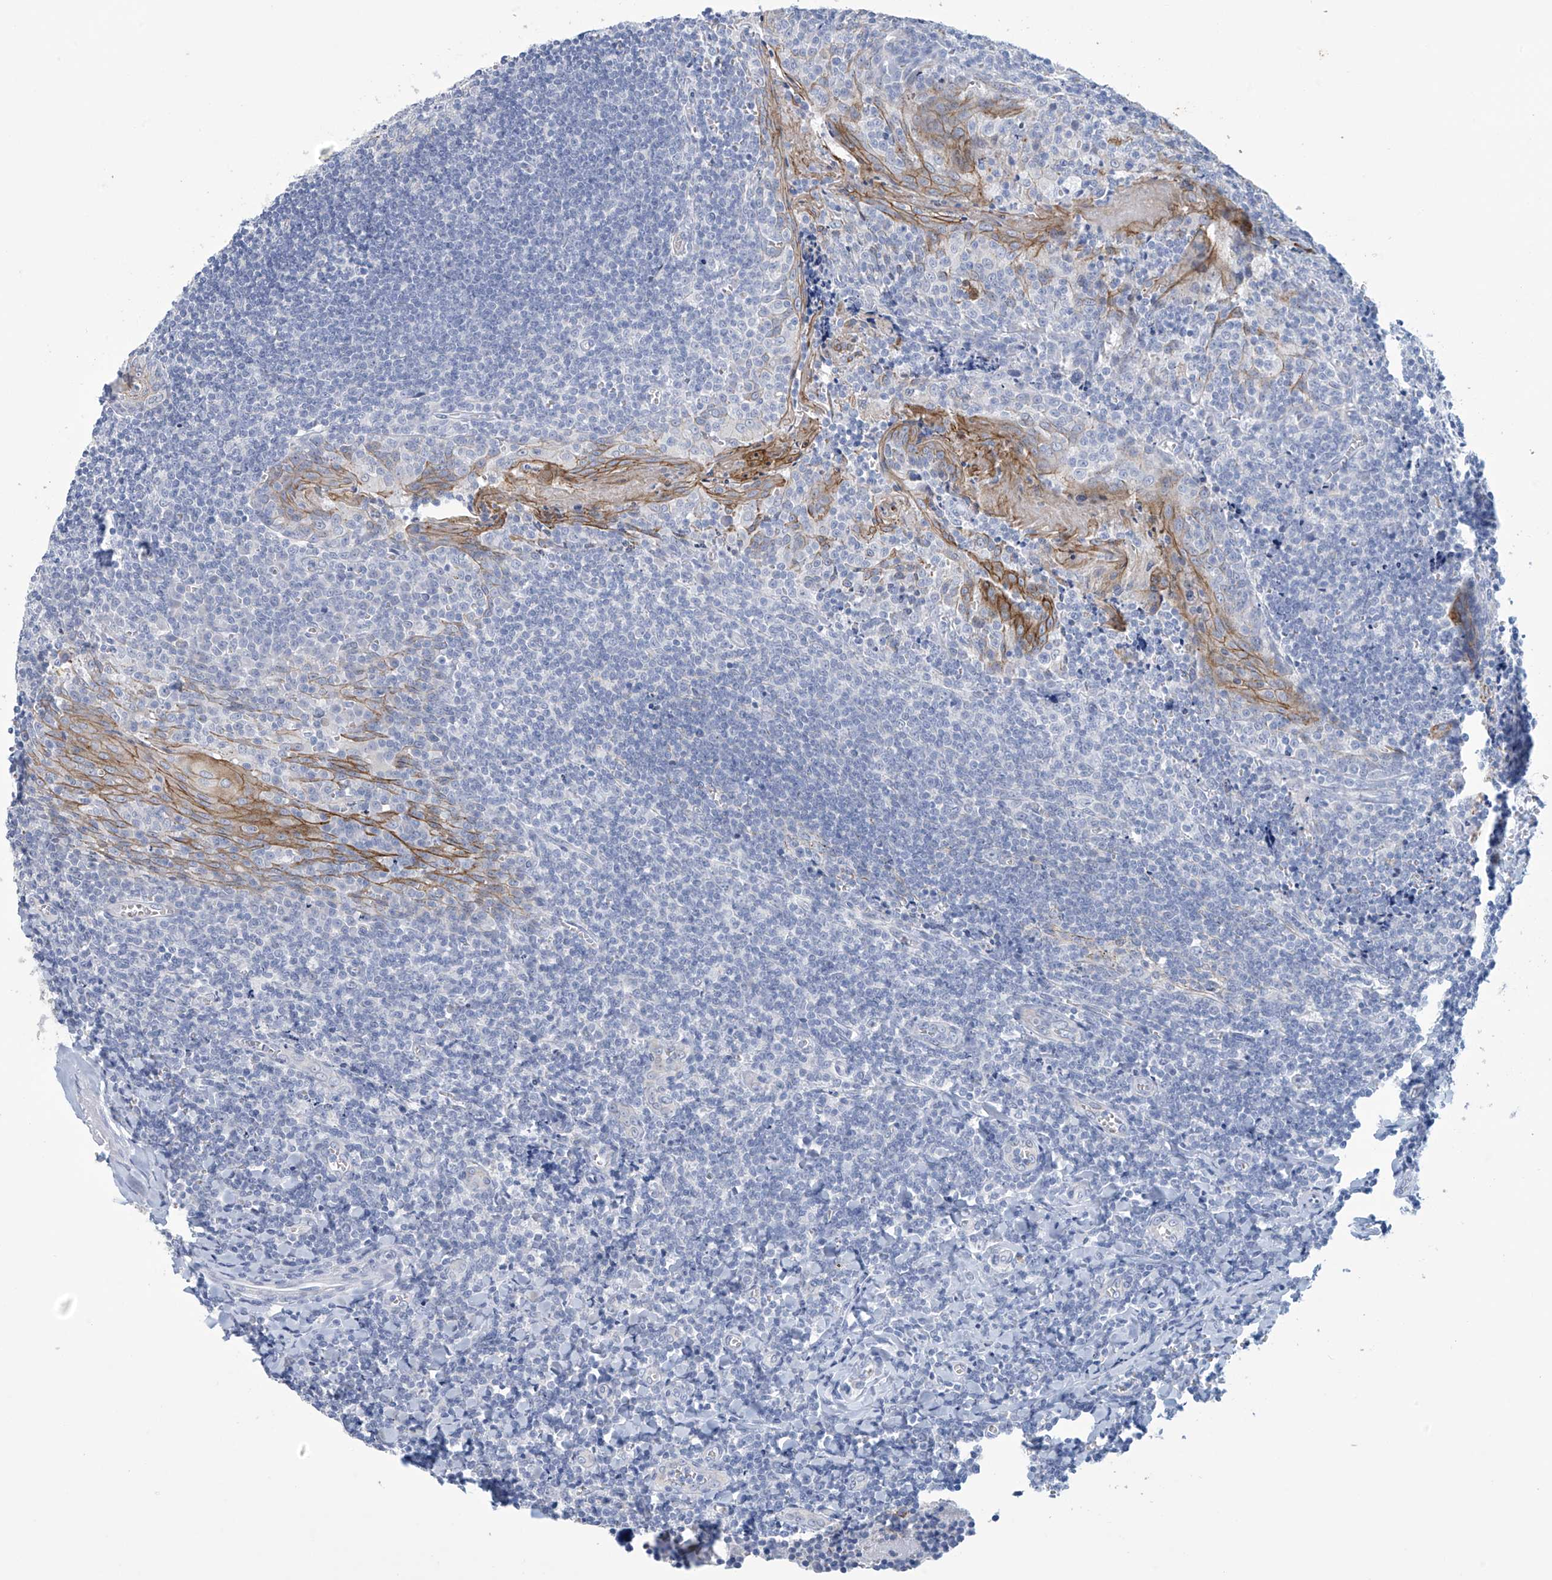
{"staining": {"intensity": "negative", "quantity": "none", "location": "none"}, "tissue": "tonsil", "cell_type": "Germinal center cells", "image_type": "normal", "snomed": [{"axis": "morphology", "description": "Normal tissue, NOS"}, {"axis": "topography", "description": "Tonsil"}], "caption": "Immunohistochemistry (IHC) micrograph of benign tonsil: tonsil stained with DAB exhibits no significant protein expression in germinal center cells.", "gene": "DSP", "patient": {"sex": "male", "age": 27}}